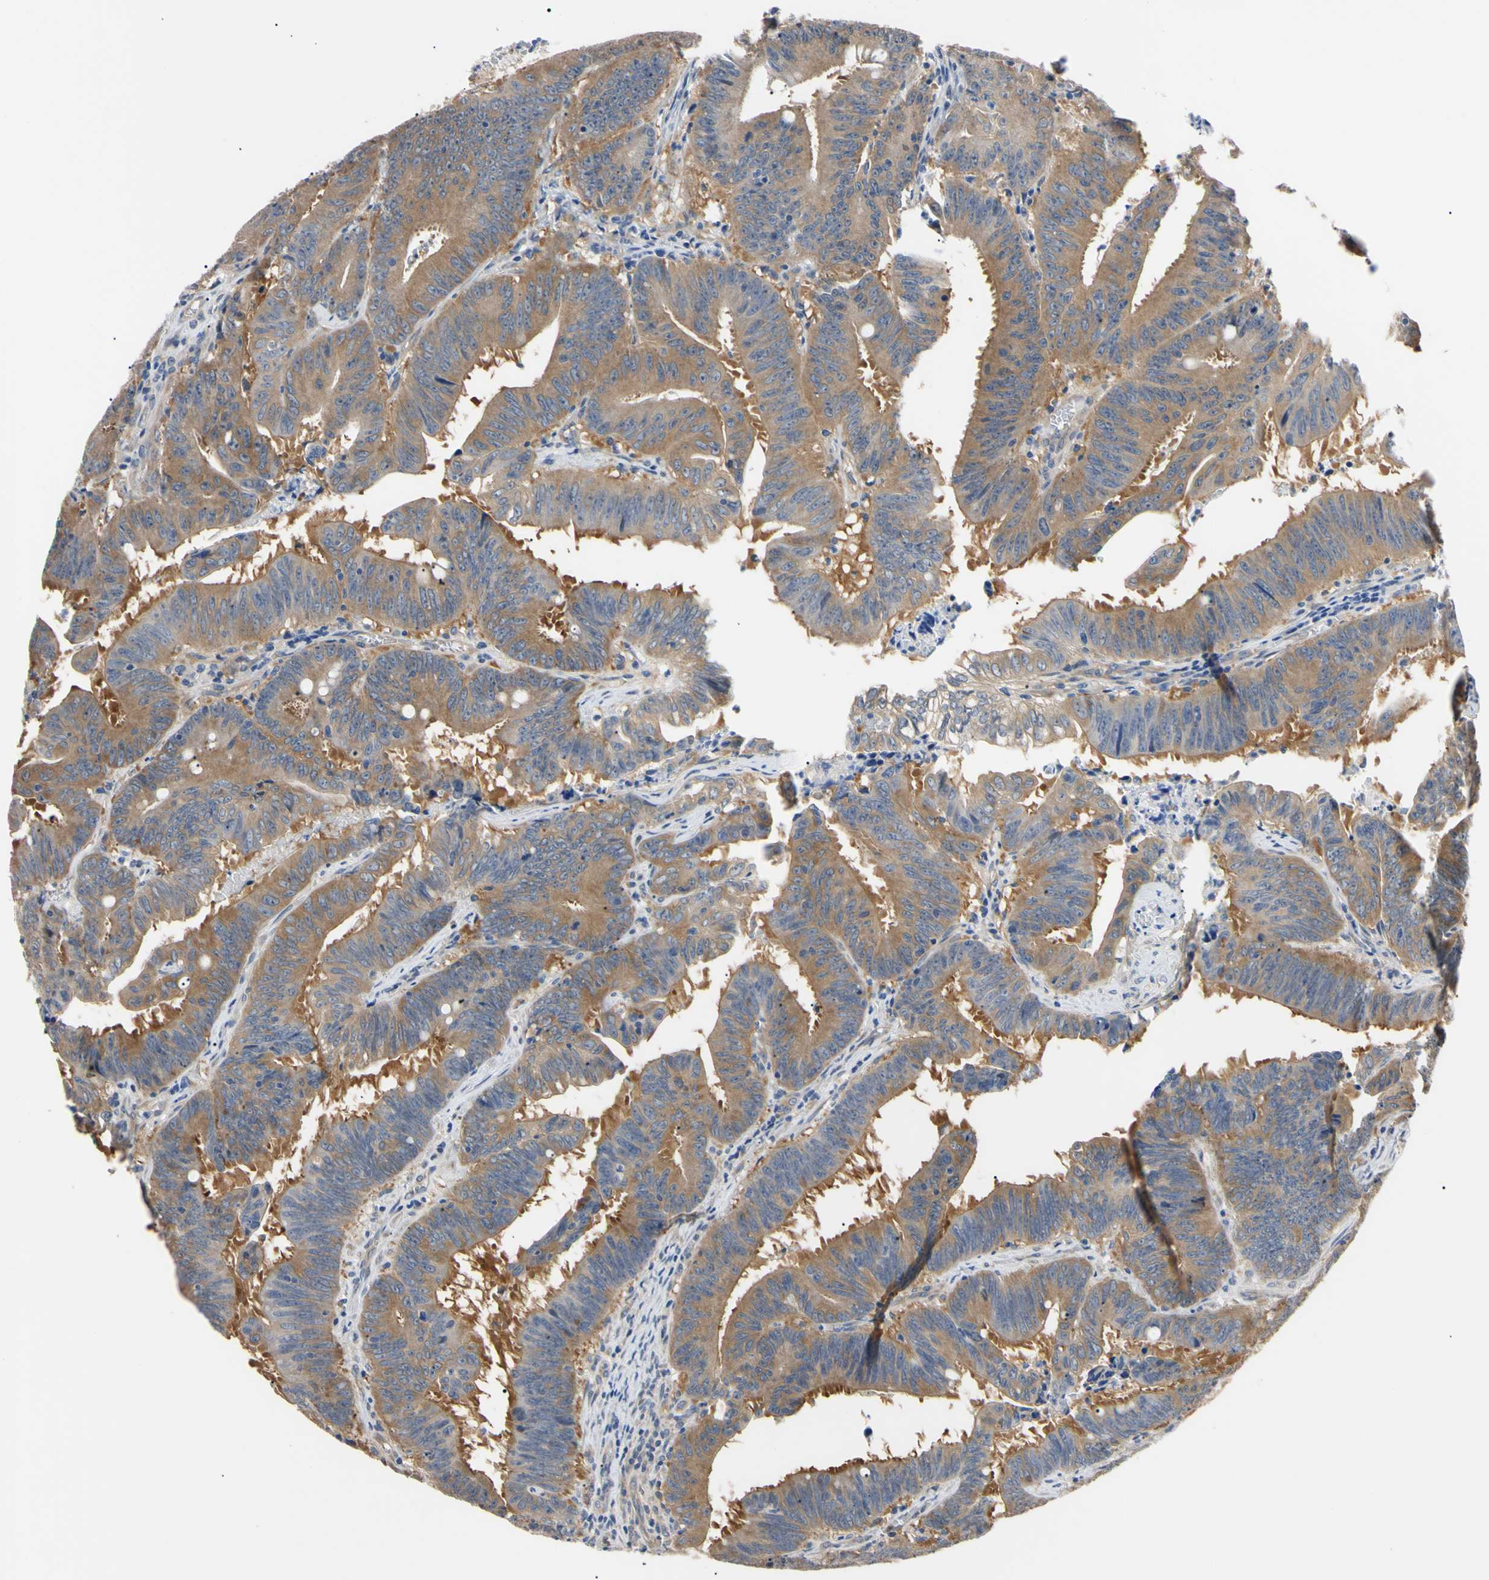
{"staining": {"intensity": "moderate", "quantity": "25%-75%", "location": "cytoplasmic/membranous"}, "tissue": "colorectal cancer", "cell_type": "Tumor cells", "image_type": "cancer", "snomed": [{"axis": "morphology", "description": "Adenocarcinoma, NOS"}, {"axis": "topography", "description": "Colon"}], "caption": "Immunohistochemistry (IHC) image of colorectal adenocarcinoma stained for a protein (brown), which shows medium levels of moderate cytoplasmic/membranous expression in approximately 25%-75% of tumor cells.", "gene": "RARS1", "patient": {"sex": "male", "age": 45}}